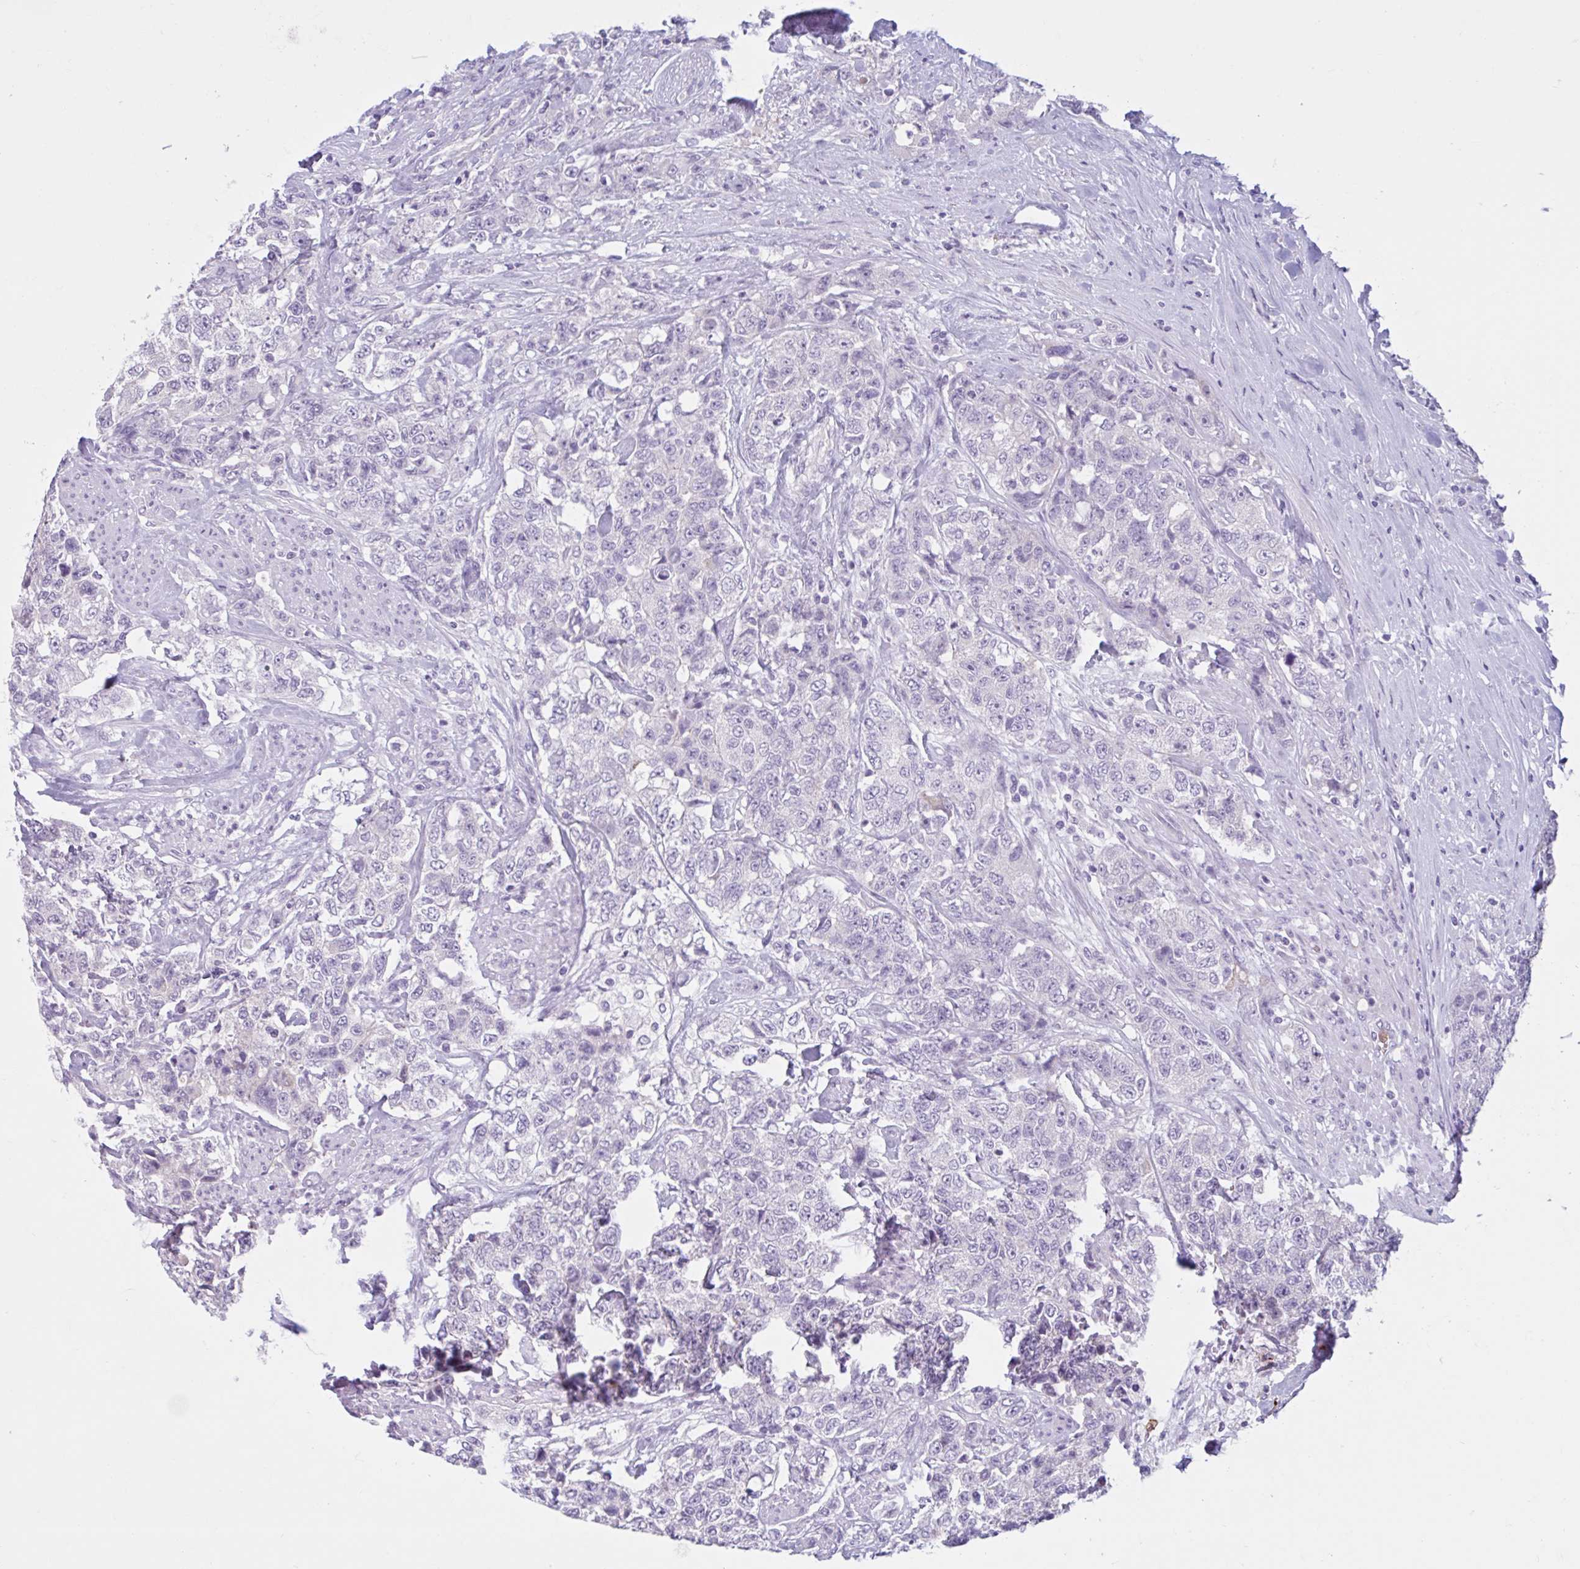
{"staining": {"intensity": "negative", "quantity": "none", "location": "none"}, "tissue": "urothelial cancer", "cell_type": "Tumor cells", "image_type": "cancer", "snomed": [{"axis": "morphology", "description": "Urothelial carcinoma, High grade"}, {"axis": "topography", "description": "Urinary bladder"}], "caption": "This is an immunohistochemistry (IHC) image of high-grade urothelial carcinoma. There is no staining in tumor cells.", "gene": "CEP120", "patient": {"sex": "female", "age": 78}}